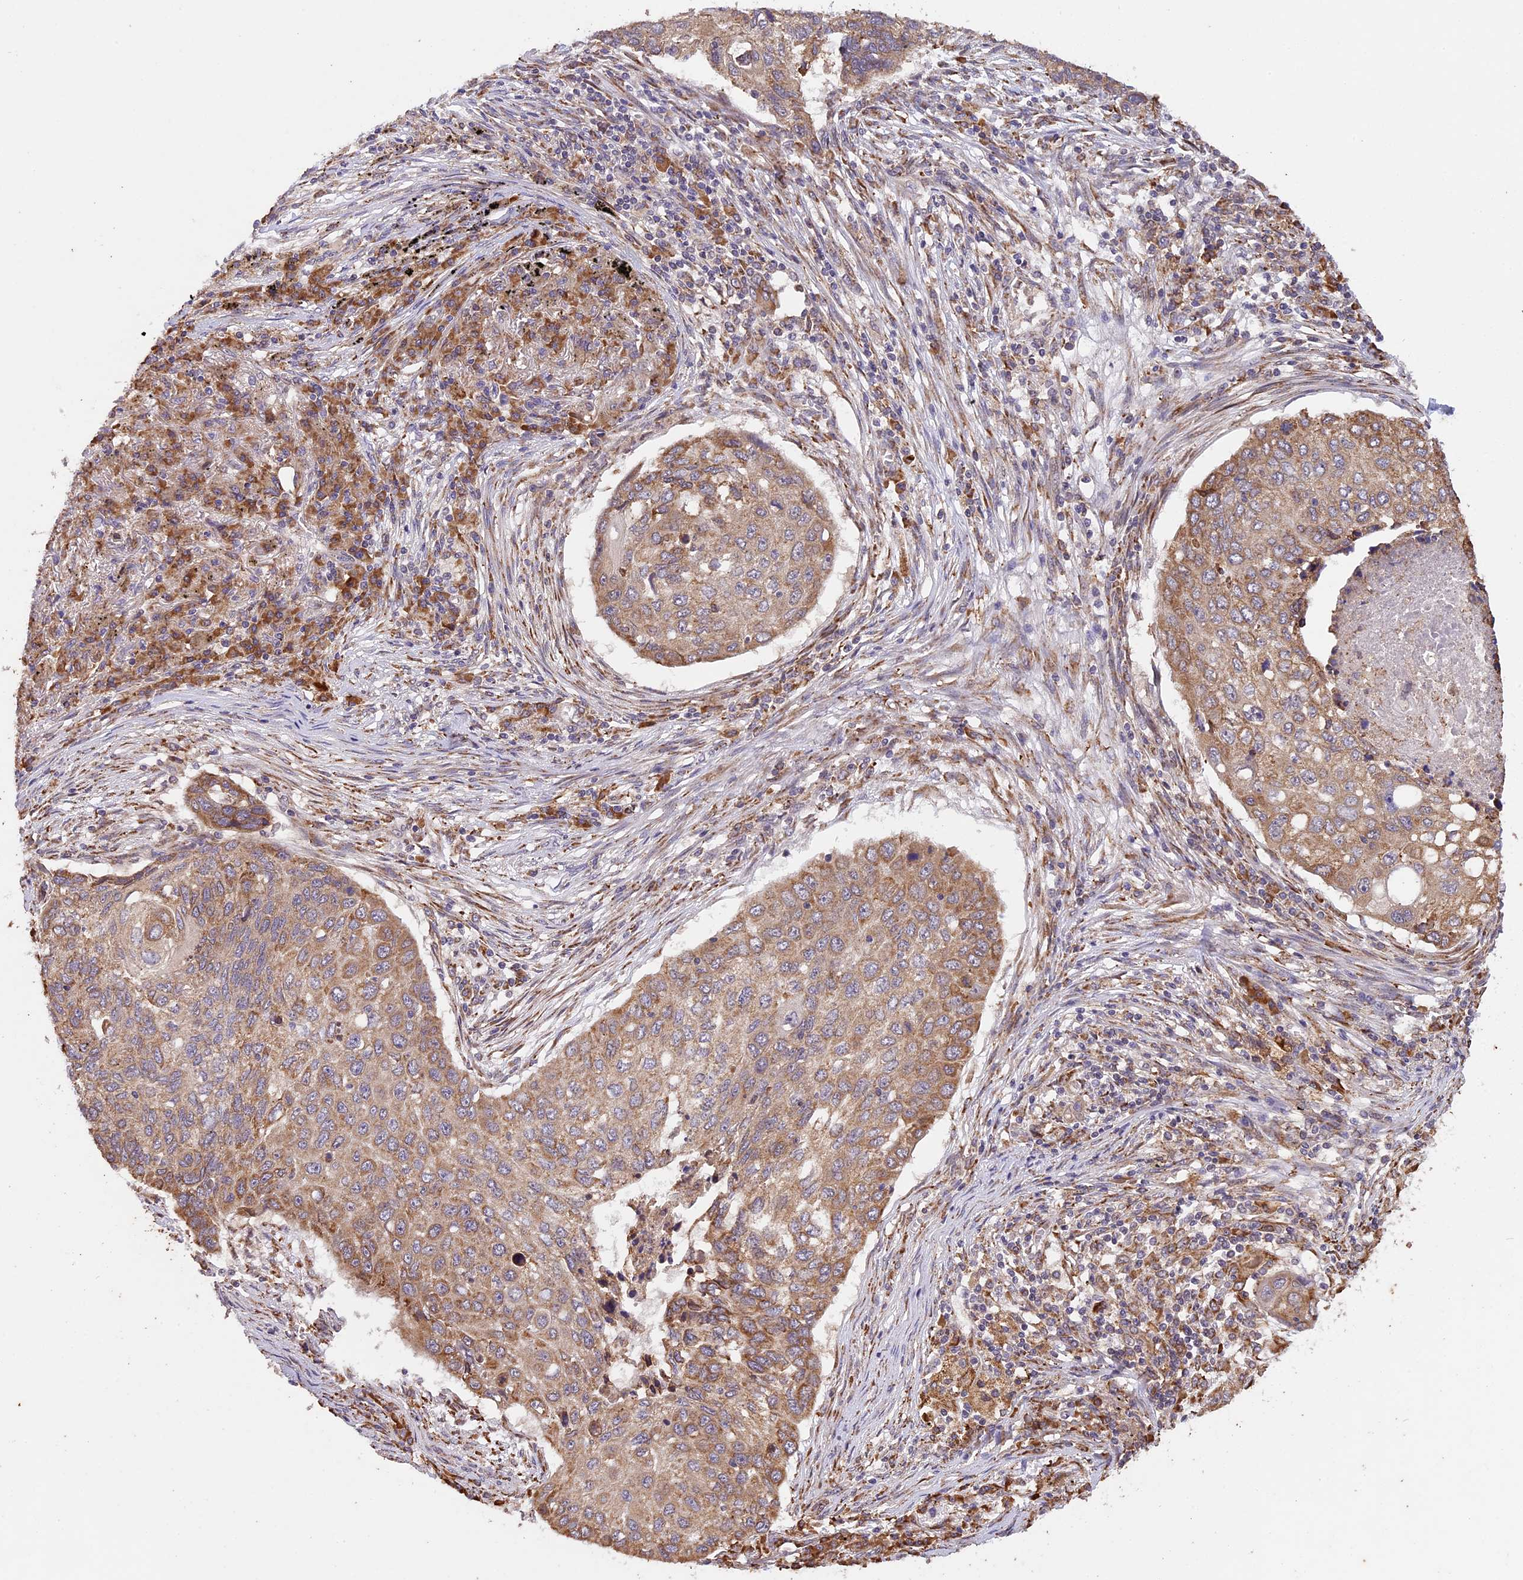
{"staining": {"intensity": "weak", "quantity": ">75%", "location": "cytoplasmic/membranous"}, "tissue": "lung cancer", "cell_type": "Tumor cells", "image_type": "cancer", "snomed": [{"axis": "morphology", "description": "Squamous cell carcinoma, NOS"}, {"axis": "topography", "description": "Lung"}], "caption": "Immunohistochemistry (DAB (3,3'-diaminobenzidine)) staining of human lung cancer (squamous cell carcinoma) reveals weak cytoplasmic/membranous protein expression in about >75% of tumor cells.", "gene": "DMRTA2", "patient": {"sex": "female", "age": 63}}